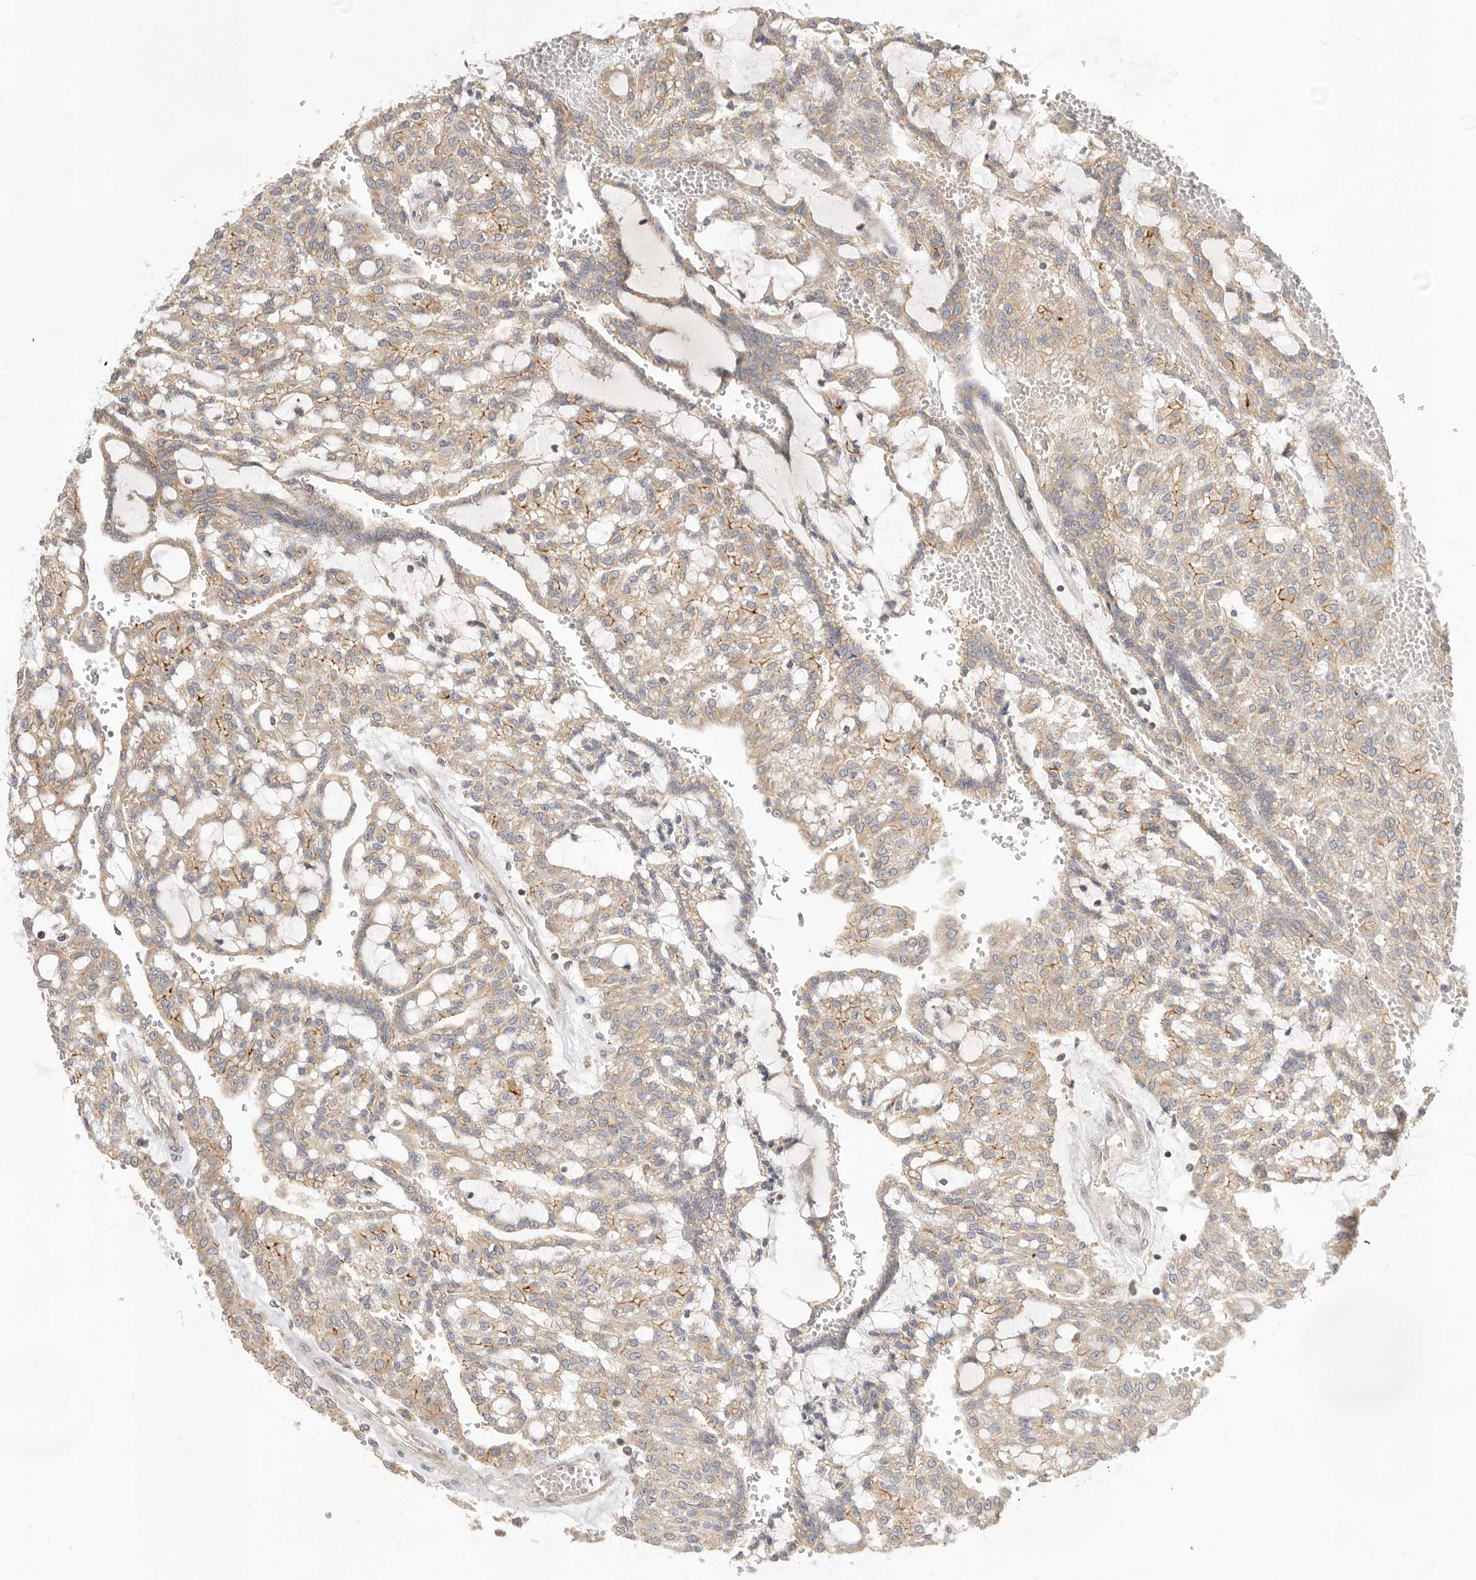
{"staining": {"intensity": "weak", "quantity": ">75%", "location": "cytoplasmic/membranous"}, "tissue": "renal cancer", "cell_type": "Tumor cells", "image_type": "cancer", "snomed": [{"axis": "morphology", "description": "Adenocarcinoma, NOS"}, {"axis": "topography", "description": "Kidney"}], "caption": "Approximately >75% of tumor cells in renal adenocarcinoma reveal weak cytoplasmic/membranous protein staining as visualized by brown immunohistochemical staining.", "gene": "USH1C", "patient": {"sex": "male", "age": 63}}